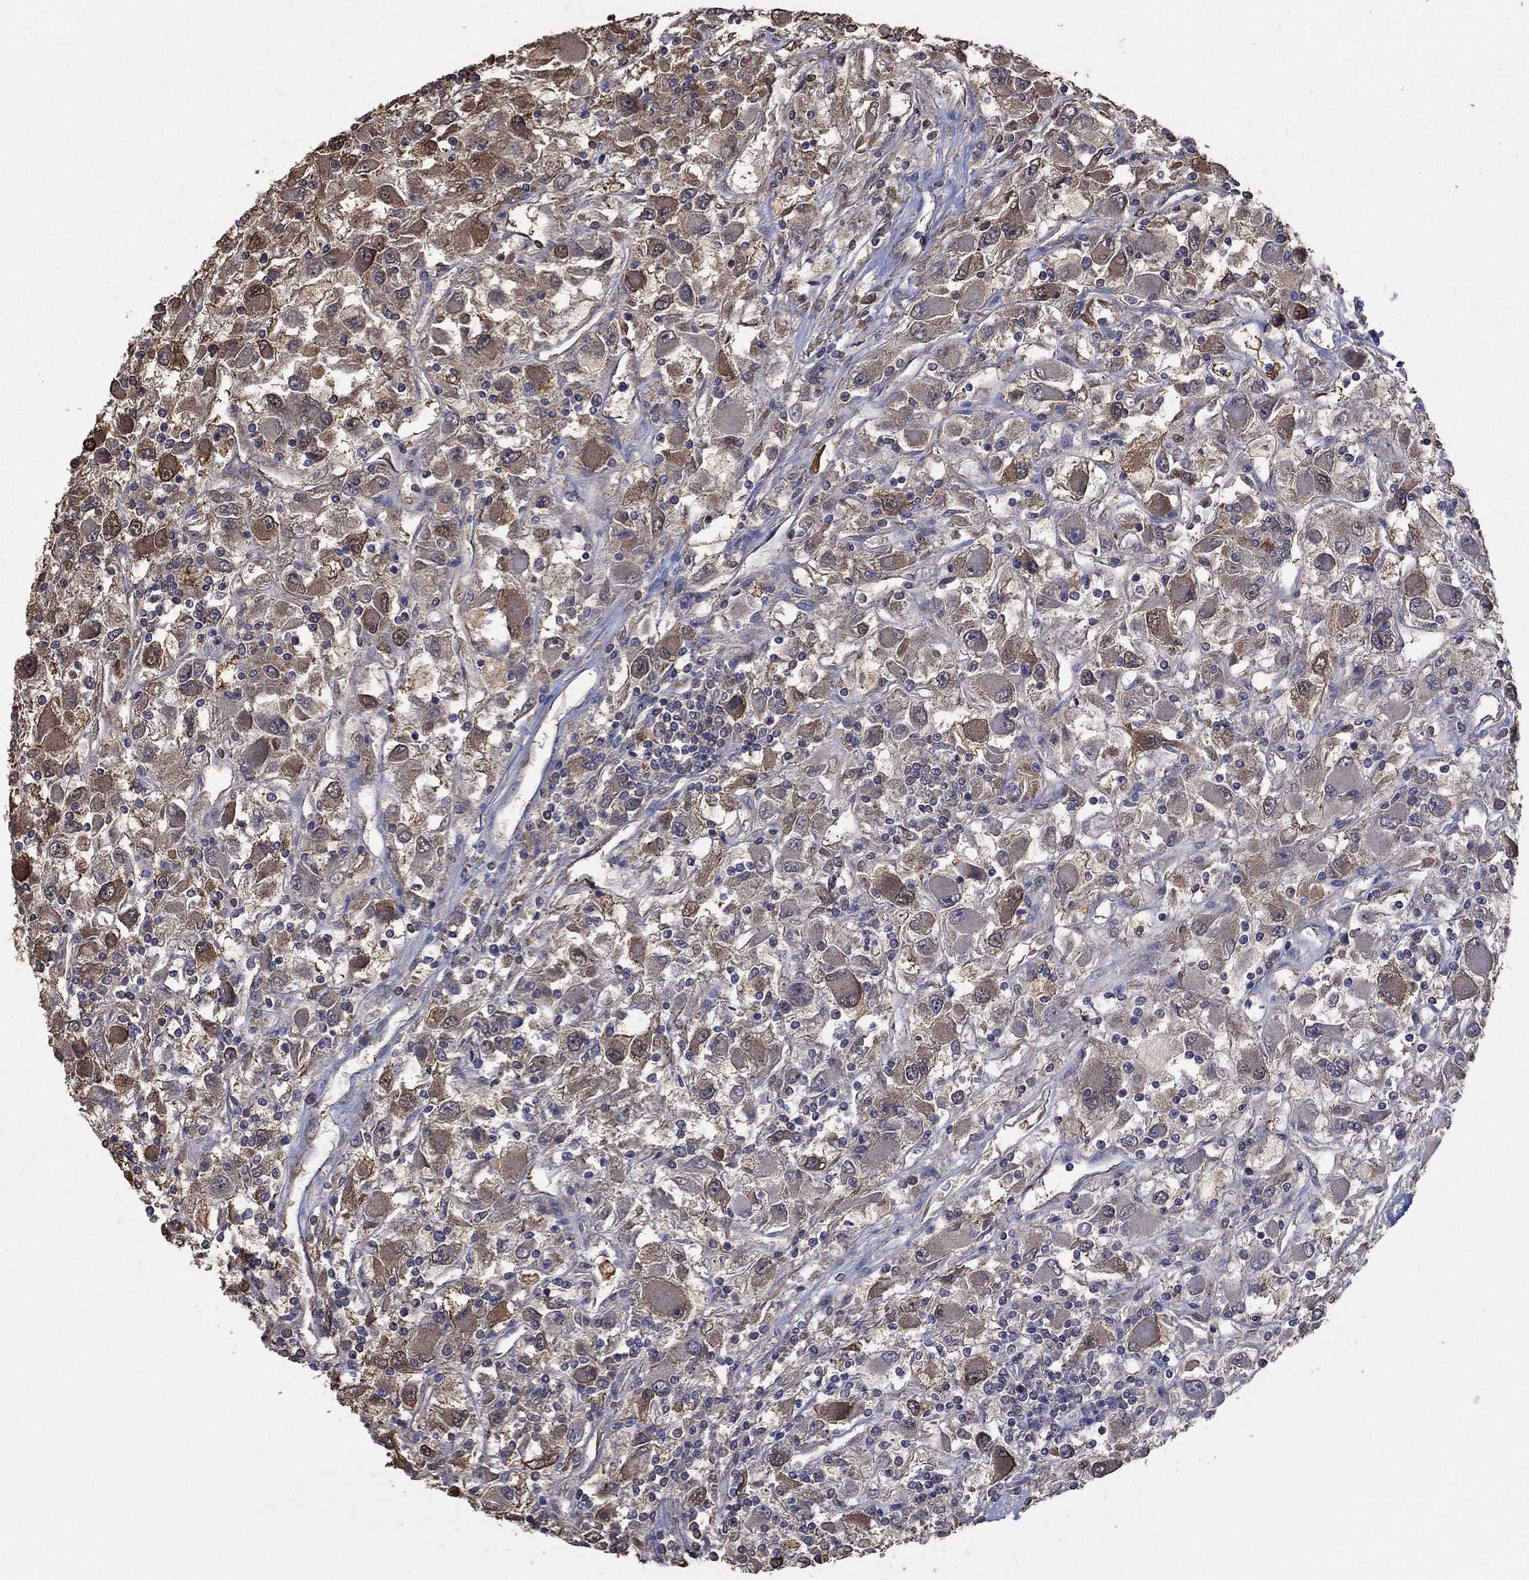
{"staining": {"intensity": "moderate", "quantity": "<25%", "location": "cytoplasmic/membranous"}, "tissue": "renal cancer", "cell_type": "Tumor cells", "image_type": "cancer", "snomed": [{"axis": "morphology", "description": "Adenocarcinoma, NOS"}, {"axis": "topography", "description": "Kidney"}], "caption": "The immunohistochemical stain shows moderate cytoplasmic/membranous staining in tumor cells of renal cancer tissue.", "gene": "RNF114", "patient": {"sex": "female", "age": 67}}